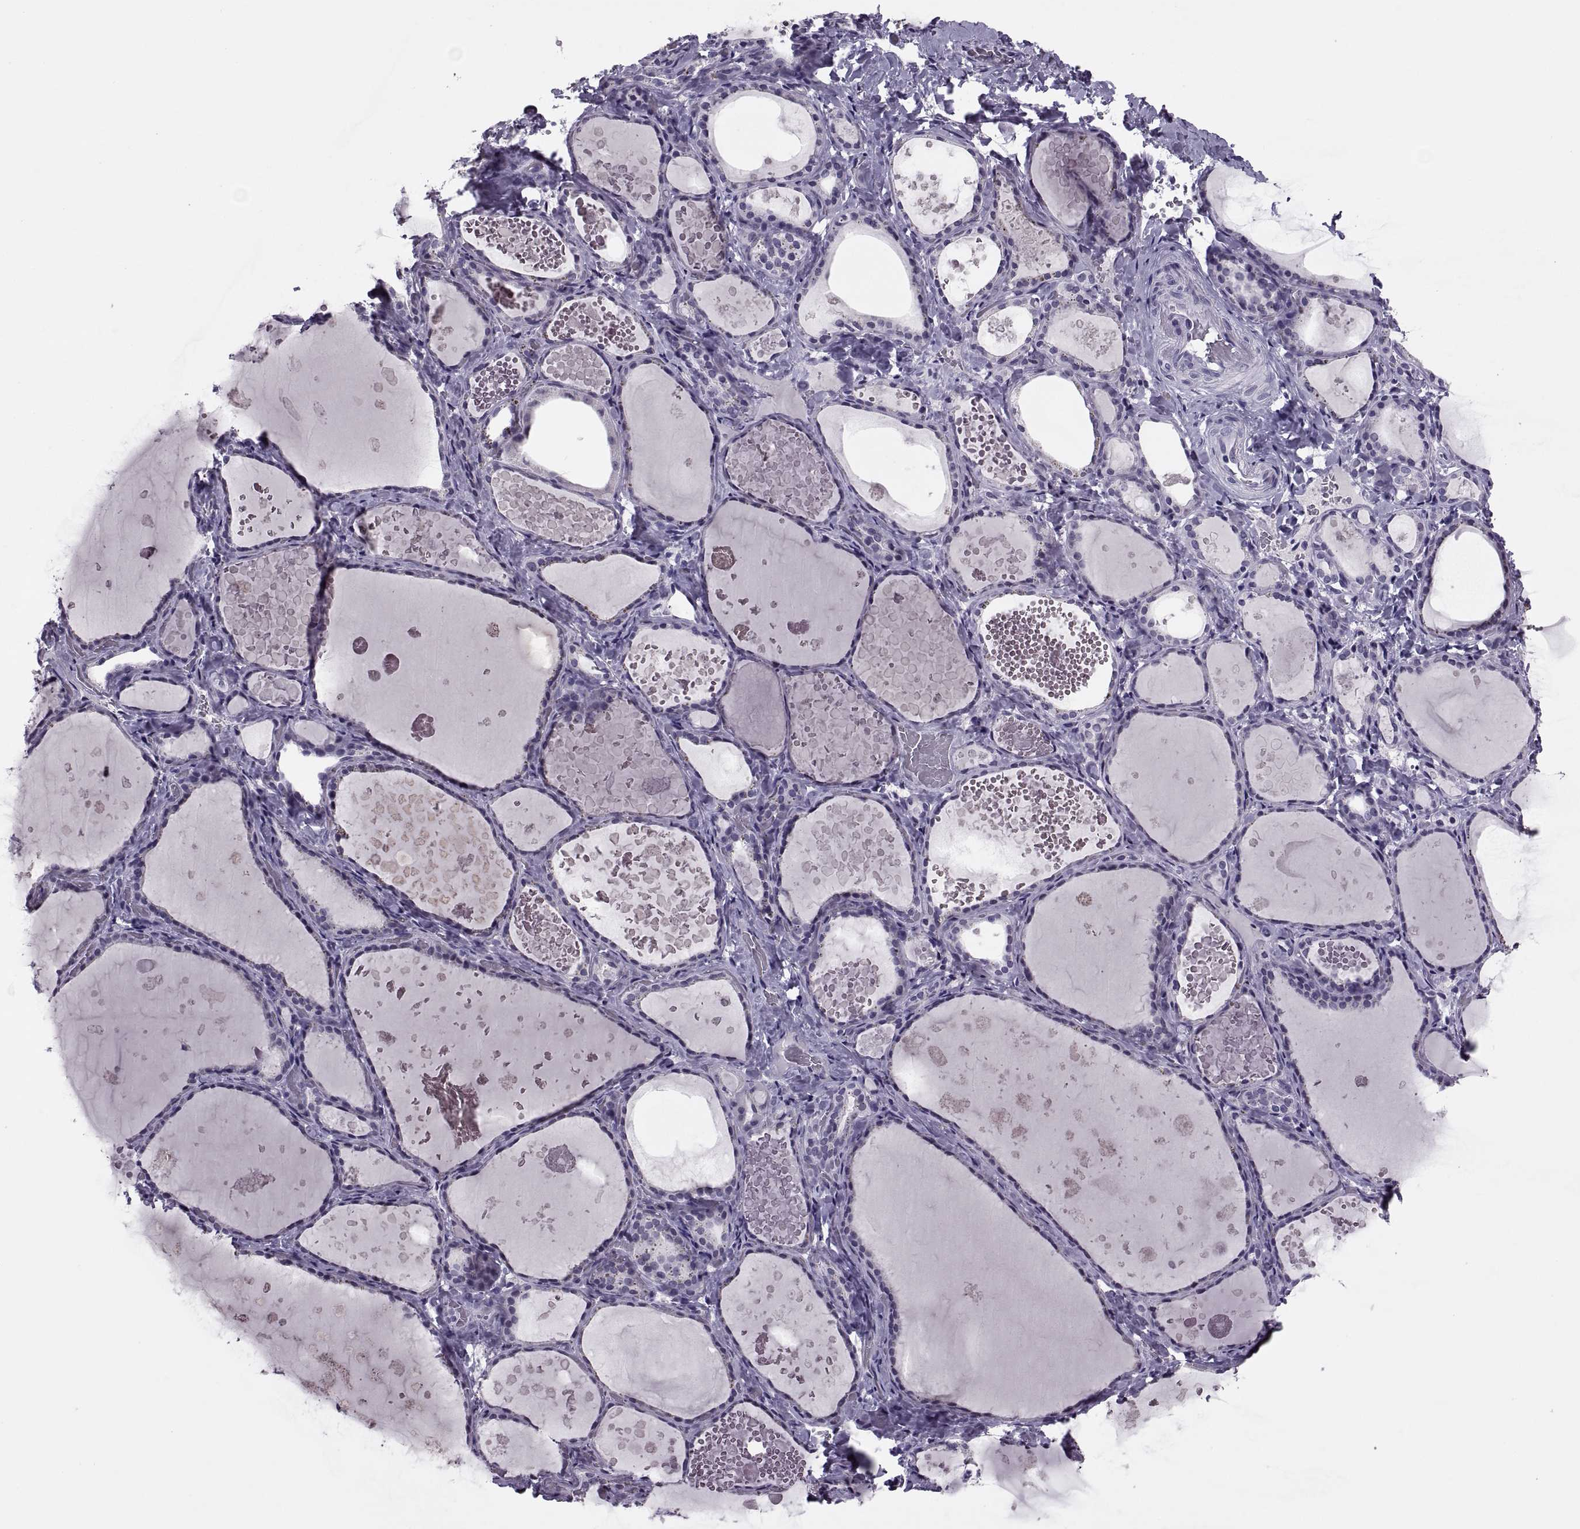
{"staining": {"intensity": "negative", "quantity": "none", "location": "none"}, "tissue": "thyroid gland", "cell_type": "Glandular cells", "image_type": "normal", "snomed": [{"axis": "morphology", "description": "Normal tissue, NOS"}, {"axis": "topography", "description": "Thyroid gland"}], "caption": "IHC image of benign human thyroid gland stained for a protein (brown), which exhibits no expression in glandular cells.", "gene": "SYNGR4", "patient": {"sex": "female", "age": 56}}